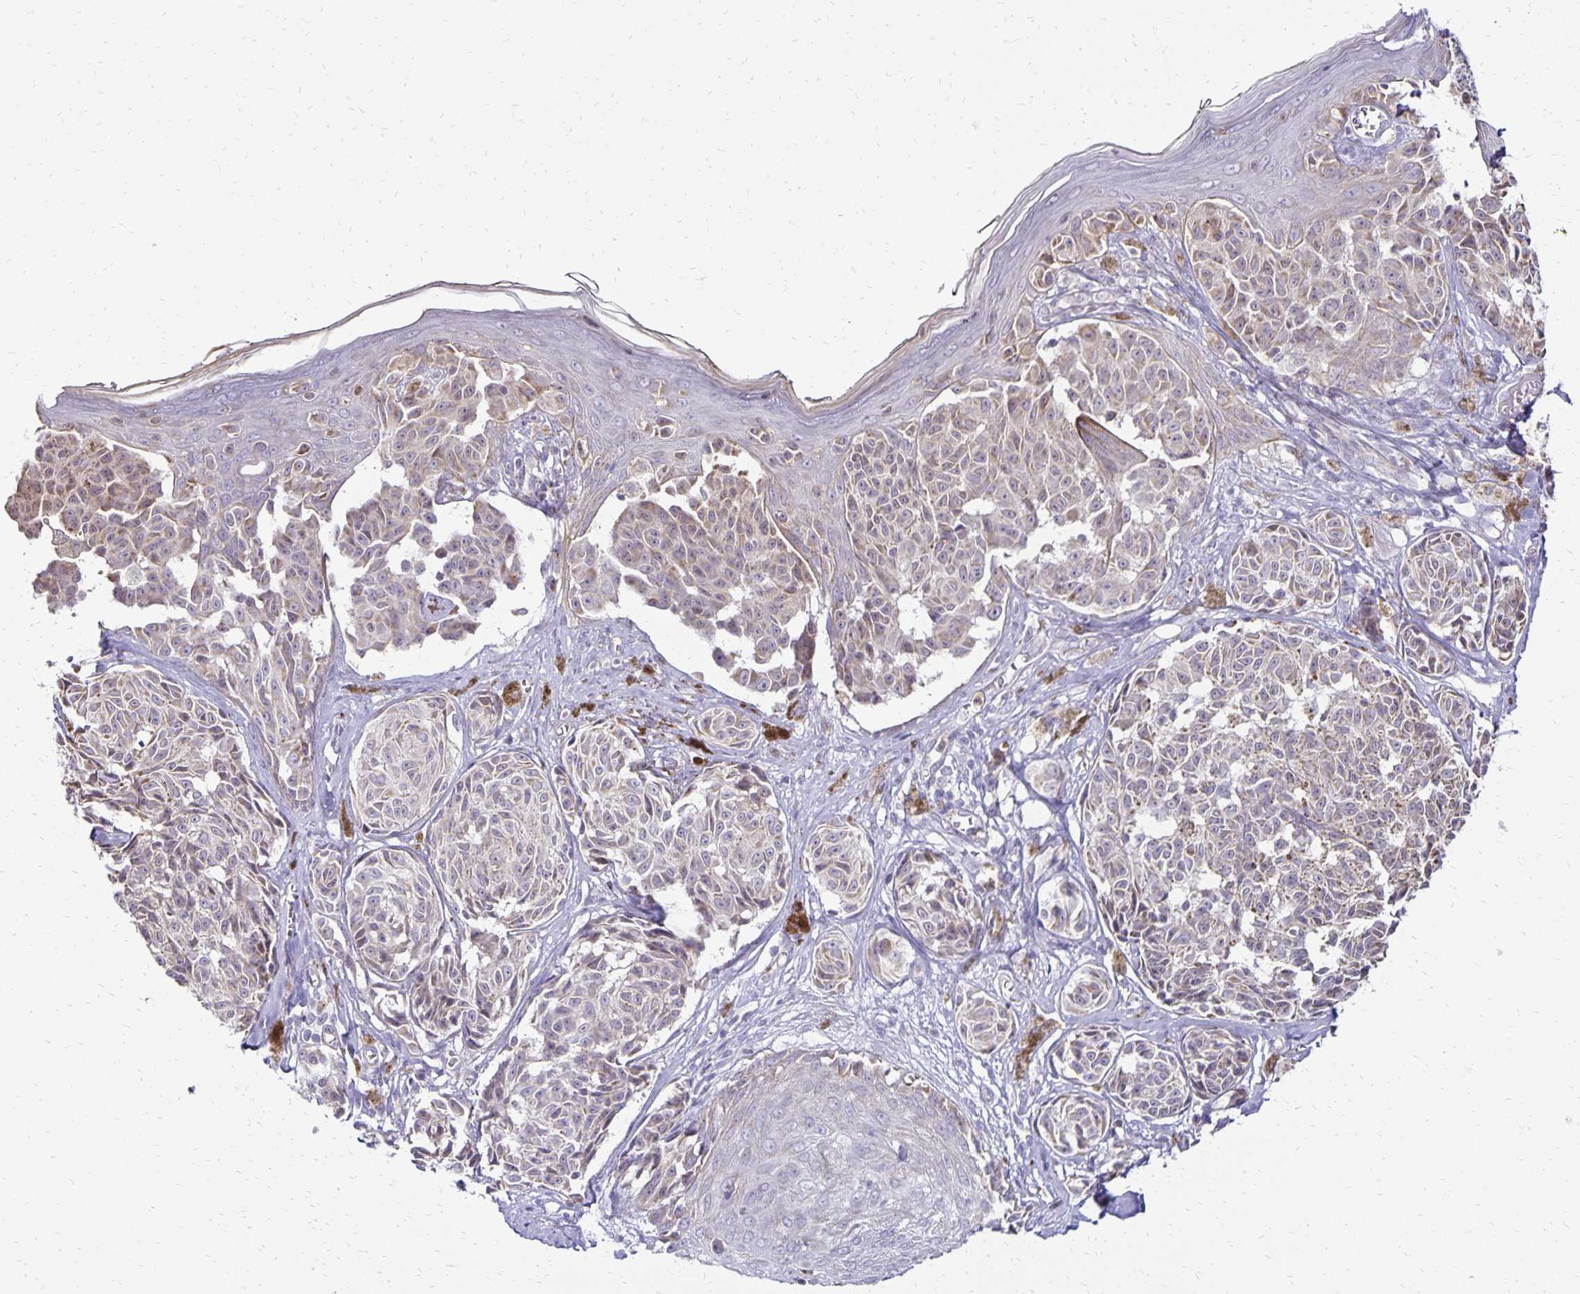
{"staining": {"intensity": "weak", "quantity": "25%-75%", "location": "cytoplasmic/membranous"}, "tissue": "melanoma", "cell_type": "Tumor cells", "image_type": "cancer", "snomed": [{"axis": "morphology", "description": "Malignant melanoma, NOS"}, {"axis": "topography", "description": "Skin"}], "caption": "Human malignant melanoma stained for a protein (brown) reveals weak cytoplasmic/membranous positive positivity in approximately 25%-75% of tumor cells.", "gene": "FN3K", "patient": {"sex": "female", "age": 43}}